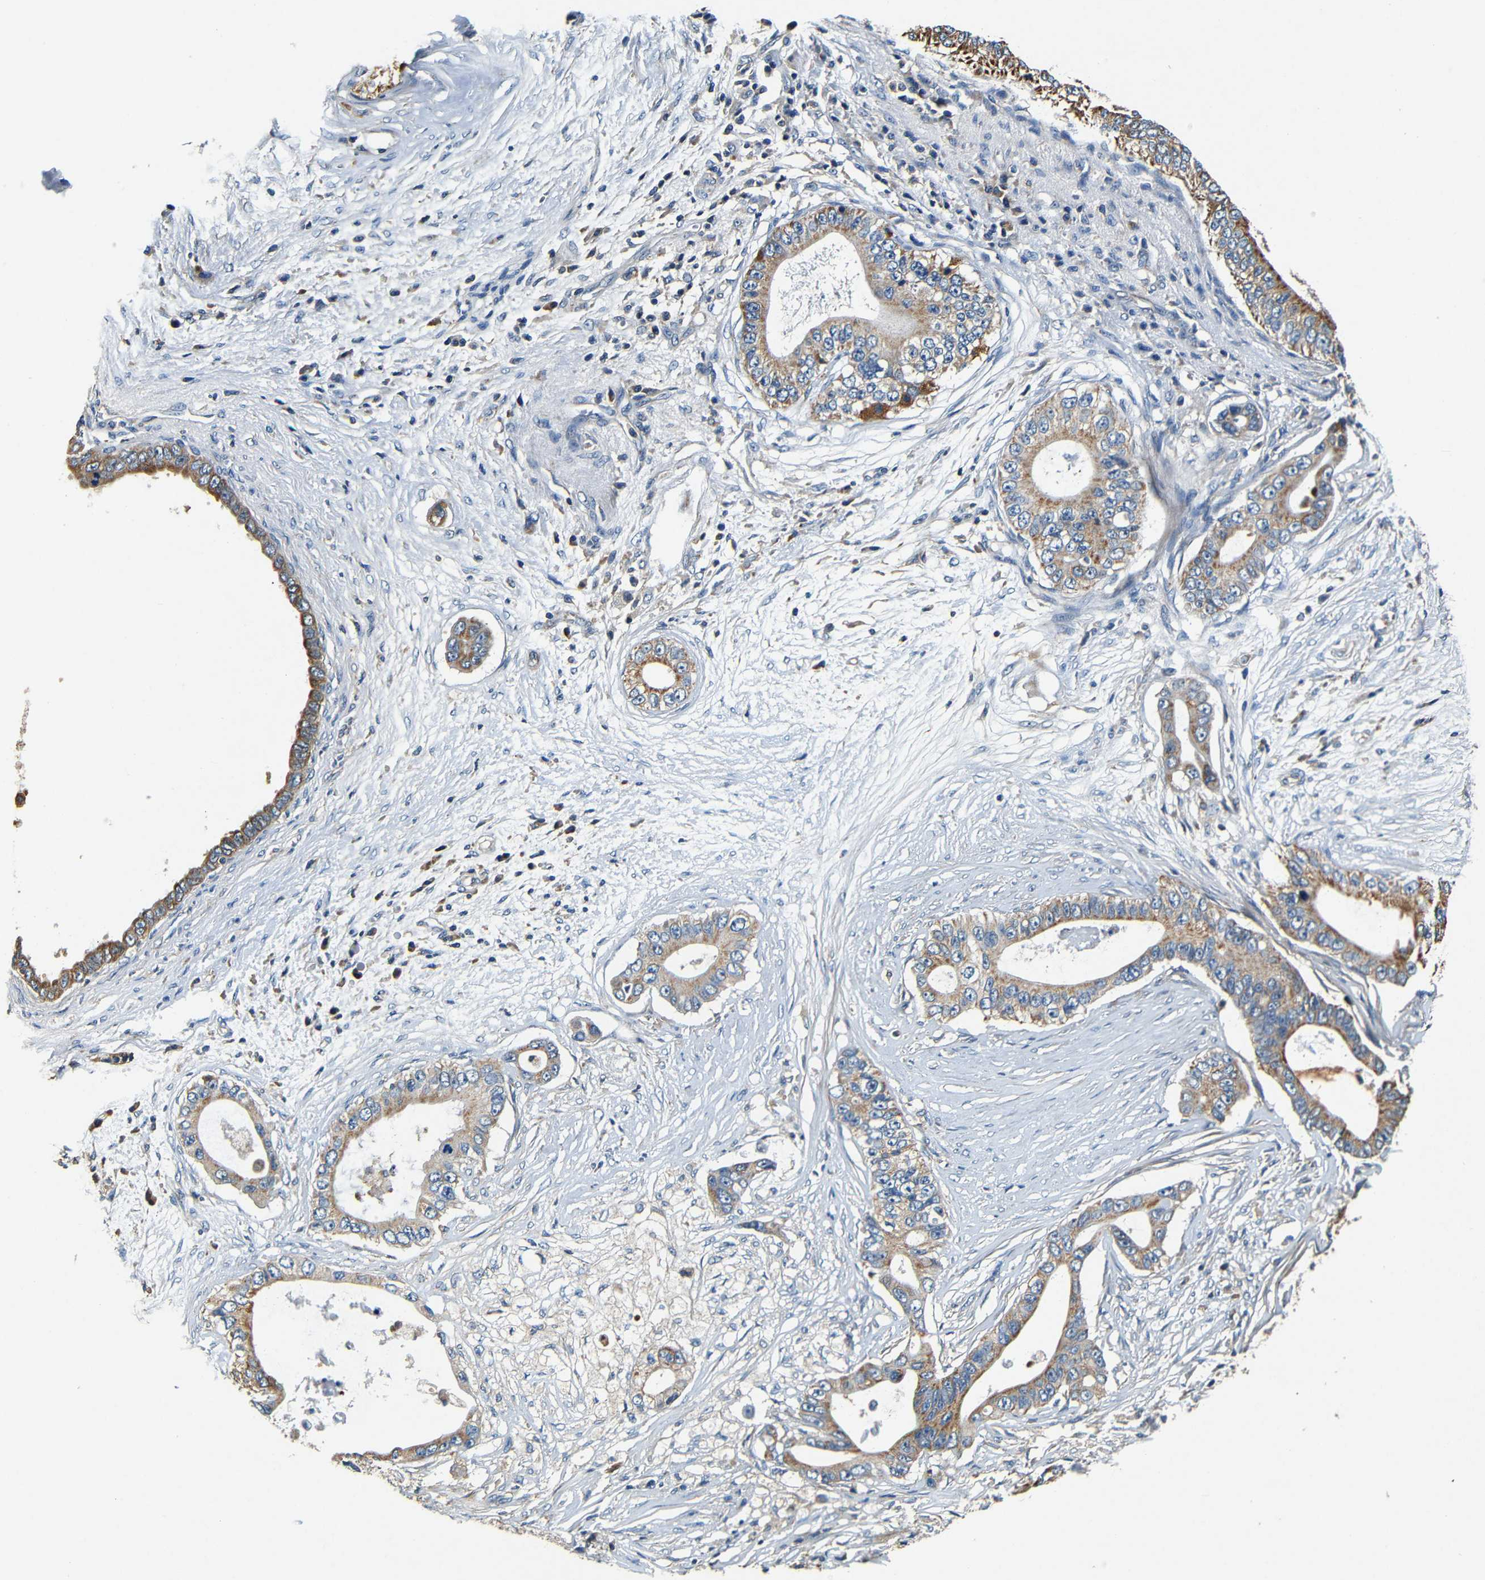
{"staining": {"intensity": "moderate", "quantity": ">75%", "location": "cytoplasmic/membranous"}, "tissue": "pancreatic cancer", "cell_type": "Tumor cells", "image_type": "cancer", "snomed": [{"axis": "morphology", "description": "Adenocarcinoma, NOS"}, {"axis": "topography", "description": "Pancreas"}], "caption": "Immunohistochemistry of human pancreatic cancer reveals medium levels of moderate cytoplasmic/membranous staining in approximately >75% of tumor cells.", "gene": "MTX1", "patient": {"sex": "male", "age": 77}}